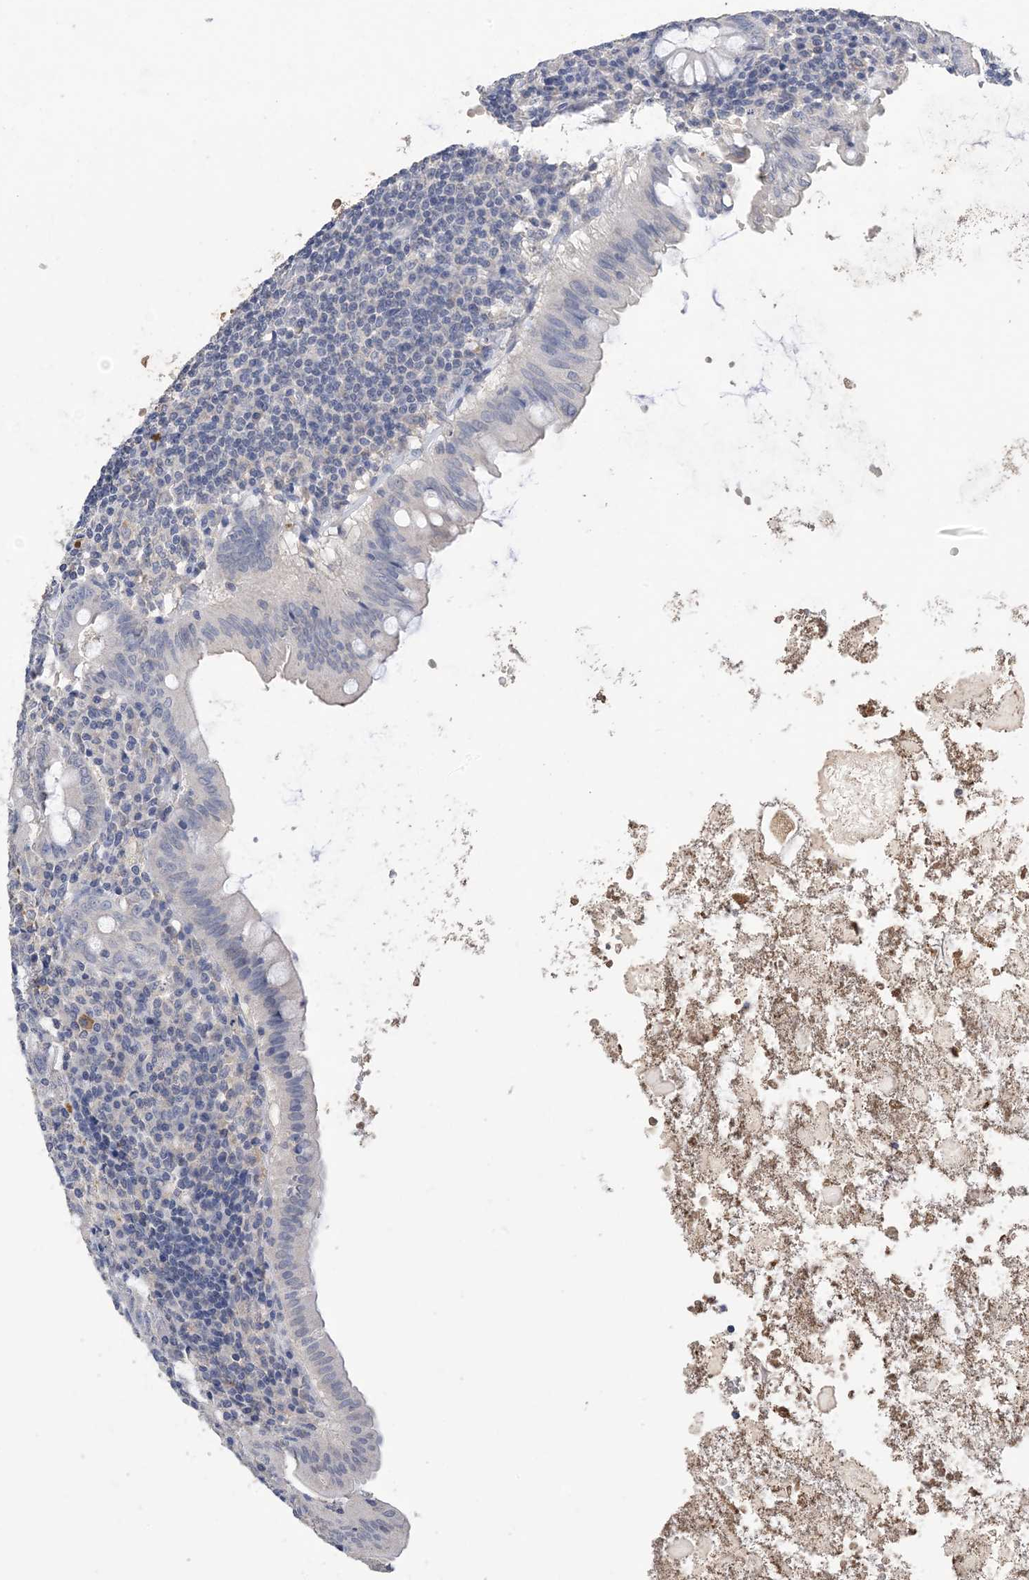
{"staining": {"intensity": "negative", "quantity": "none", "location": "none"}, "tissue": "appendix", "cell_type": "Glandular cells", "image_type": "normal", "snomed": [{"axis": "morphology", "description": "Normal tissue, NOS"}, {"axis": "topography", "description": "Appendix"}], "caption": "This is an immunohistochemistry (IHC) image of benign appendix. There is no expression in glandular cells.", "gene": "DSC3", "patient": {"sex": "female", "age": 54}}